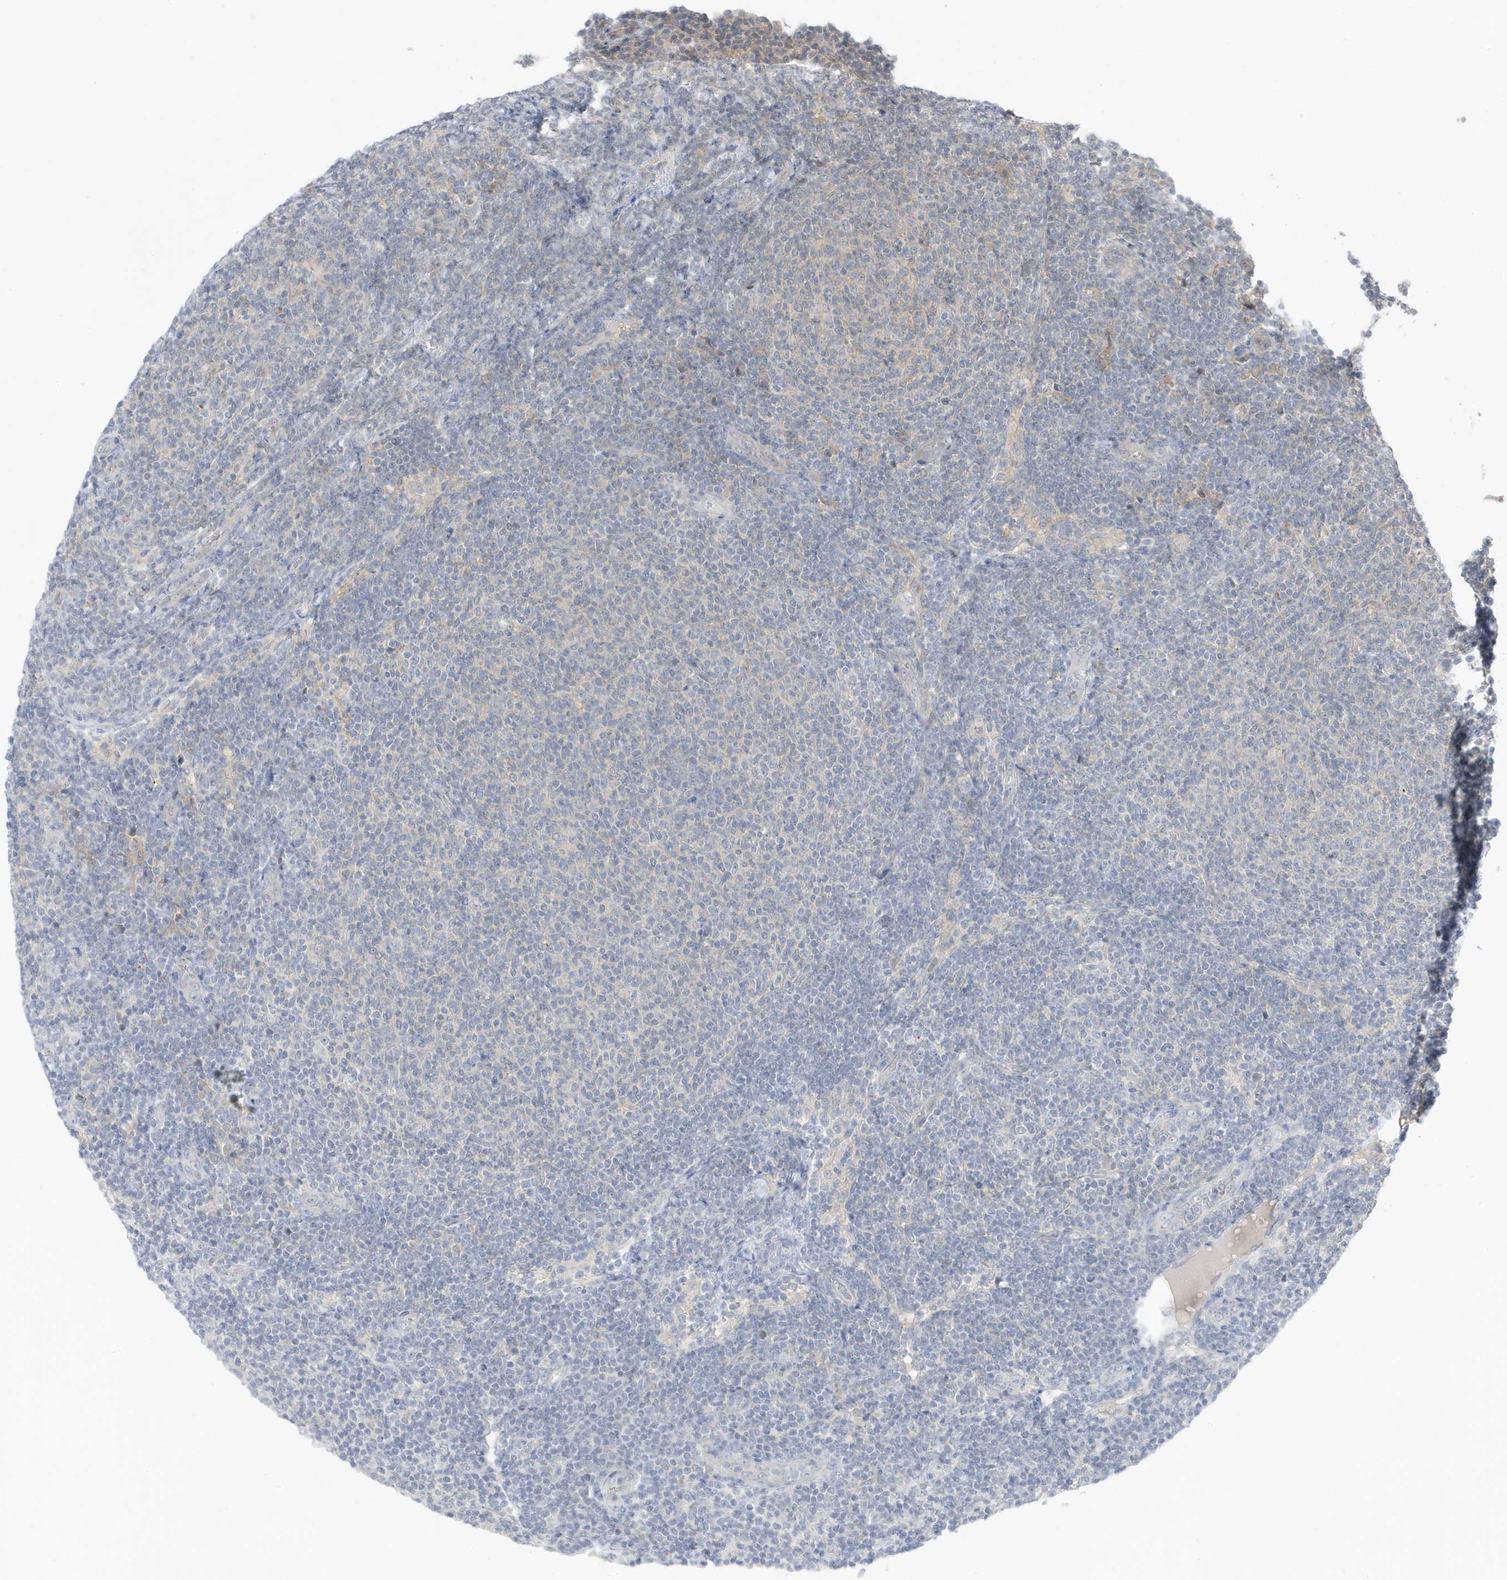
{"staining": {"intensity": "negative", "quantity": "none", "location": "none"}, "tissue": "lymphoma", "cell_type": "Tumor cells", "image_type": "cancer", "snomed": [{"axis": "morphology", "description": "Malignant lymphoma, non-Hodgkin's type, Low grade"}, {"axis": "topography", "description": "Lymph node"}], "caption": "The photomicrograph displays no staining of tumor cells in lymphoma.", "gene": "TAB3", "patient": {"sex": "male", "age": 66}}